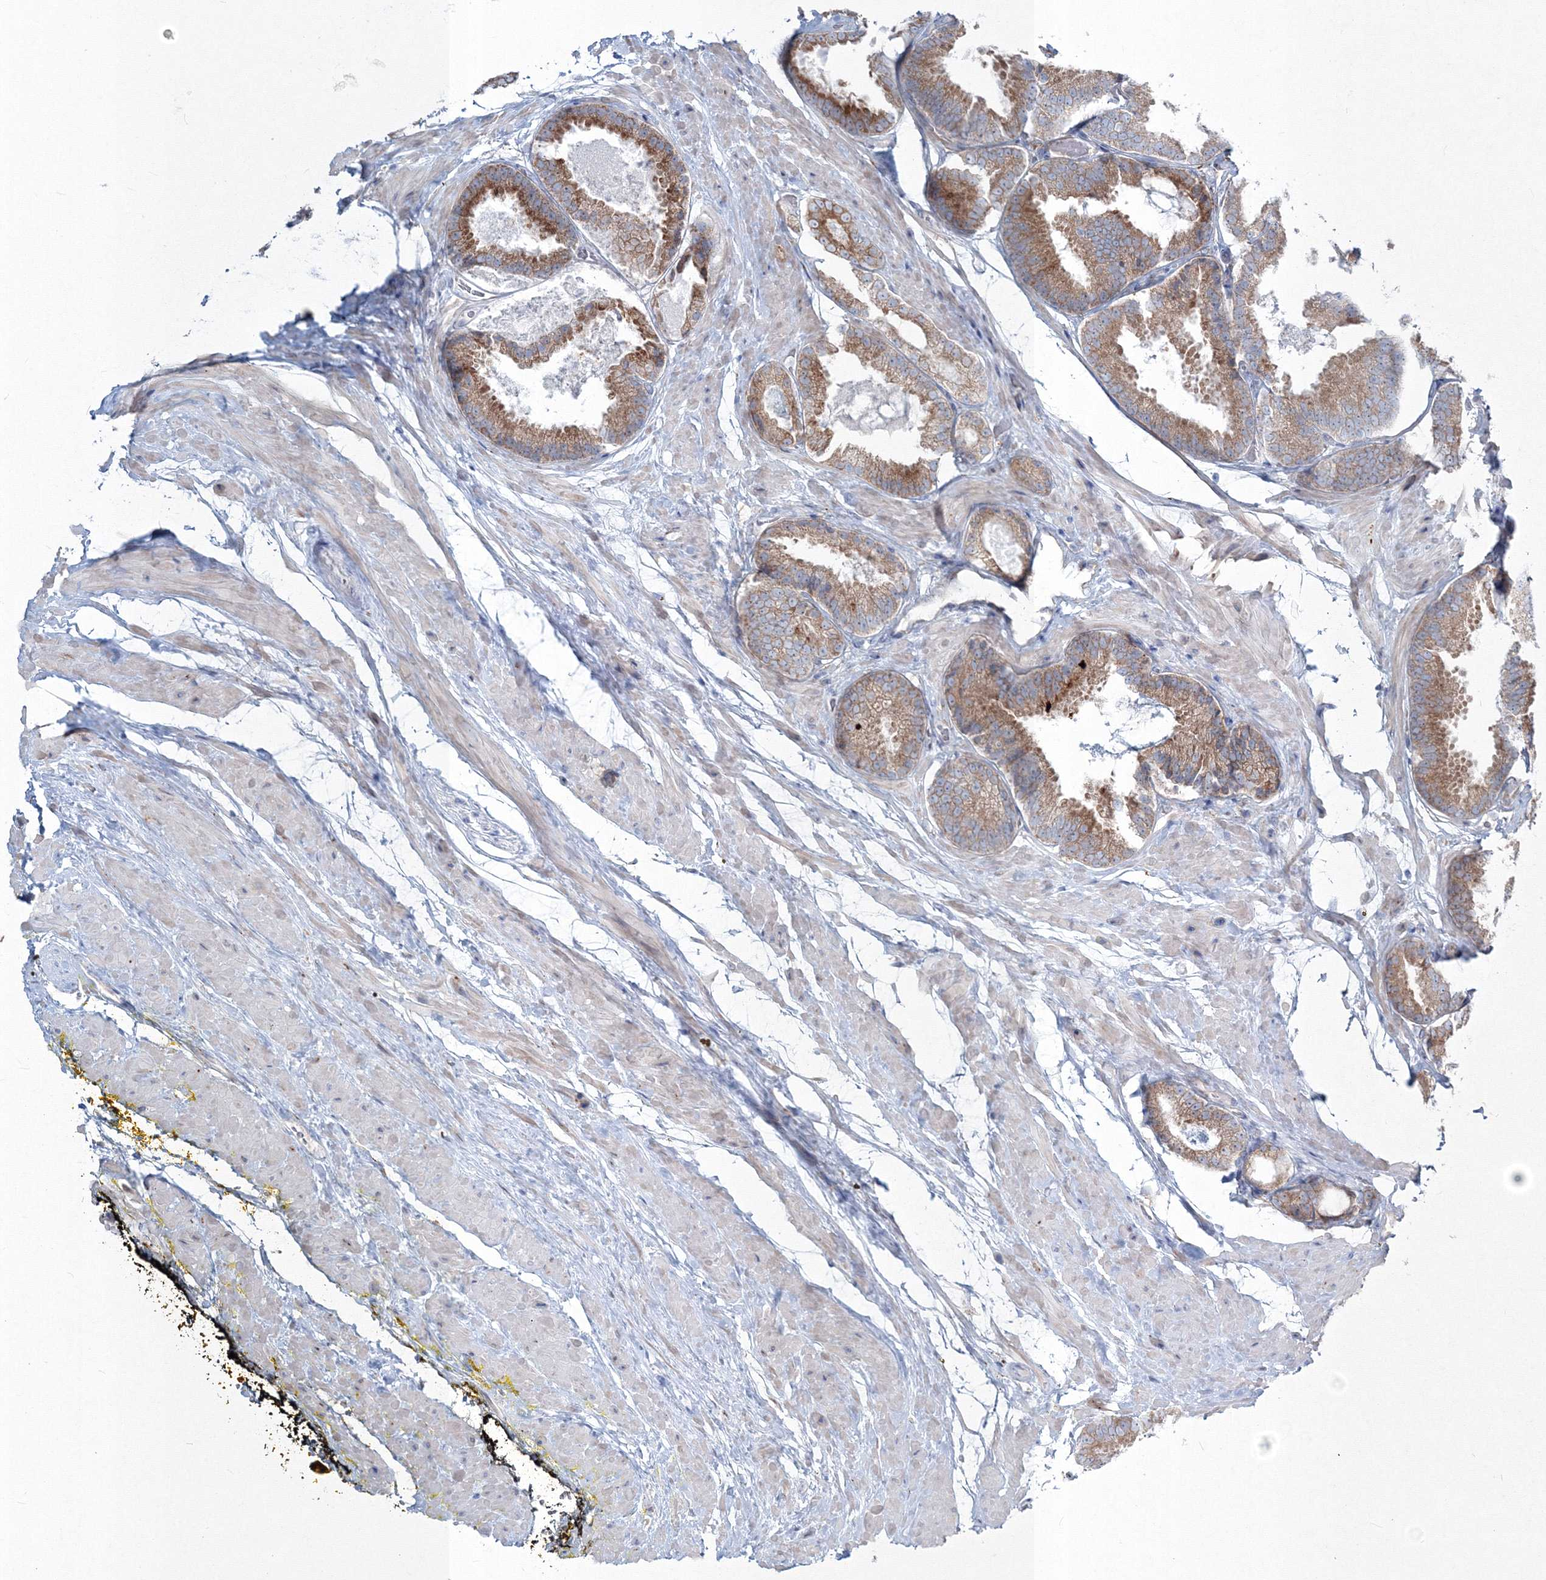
{"staining": {"intensity": "moderate", "quantity": ">75%", "location": "cytoplasmic/membranous"}, "tissue": "prostate cancer", "cell_type": "Tumor cells", "image_type": "cancer", "snomed": [{"axis": "morphology", "description": "Adenocarcinoma, Low grade"}, {"axis": "topography", "description": "Prostate"}], "caption": "Adenocarcinoma (low-grade) (prostate) stained with a protein marker demonstrates moderate staining in tumor cells.", "gene": "RCN1", "patient": {"sex": "male", "age": 71}}